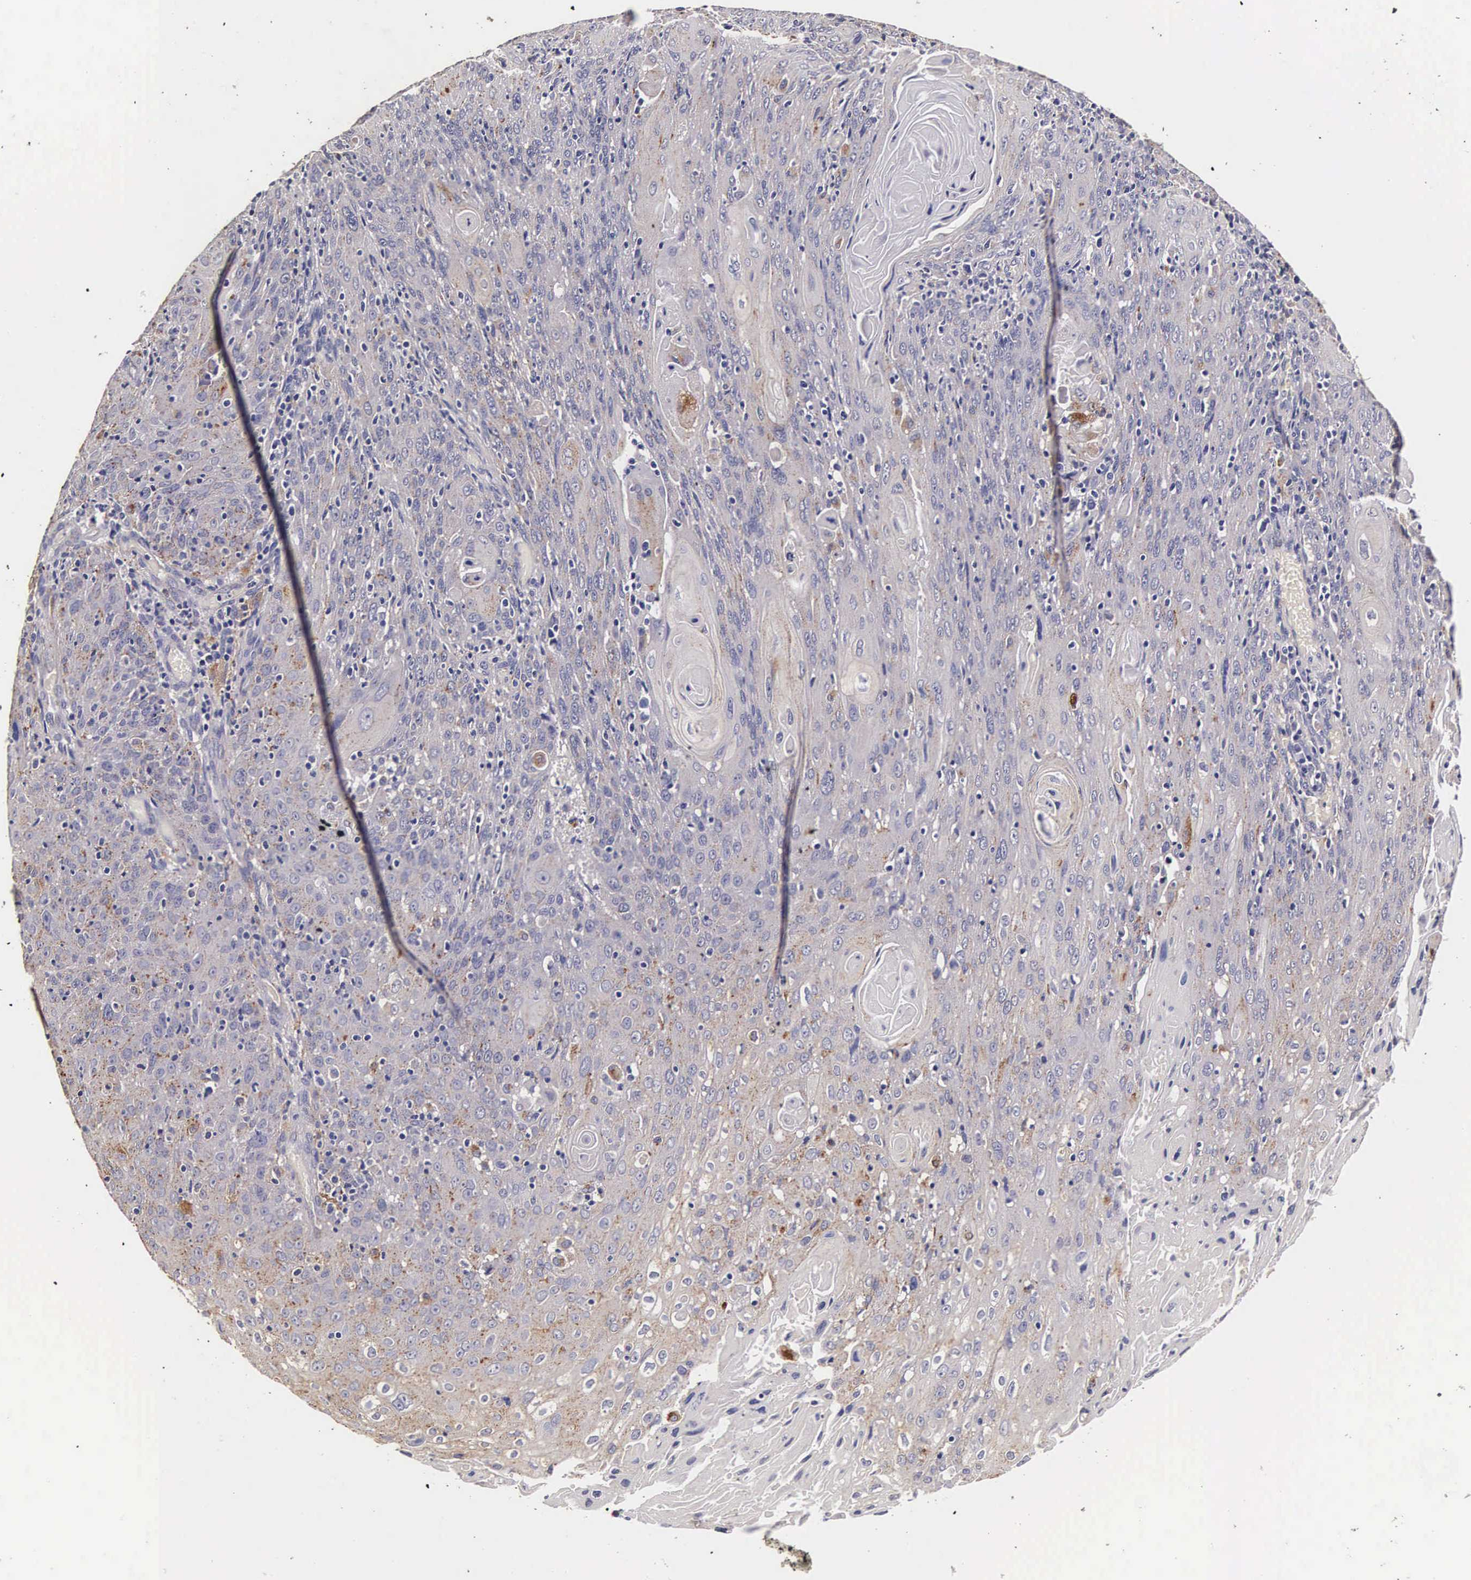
{"staining": {"intensity": "moderate", "quantity": "25%-75%", "location": "cytoplasmic/membranous"}, "tissue": "cervical cancer", "cell_type": "Tumor cells", "image_type": "cancer", "snomed": [{"axis": "morphology", "description": "Squamous cell carcinoma, NOS"}, {"axis": "topography", "description": "Cervix"}], "caption": "Tumor cells display moderate cytoplasmic/membranous expression in about 25%-75% of cells in cervical squamous cell carcinoma.", "gene": "CTSB", "patient": {"sex": "female", "age": 54}}